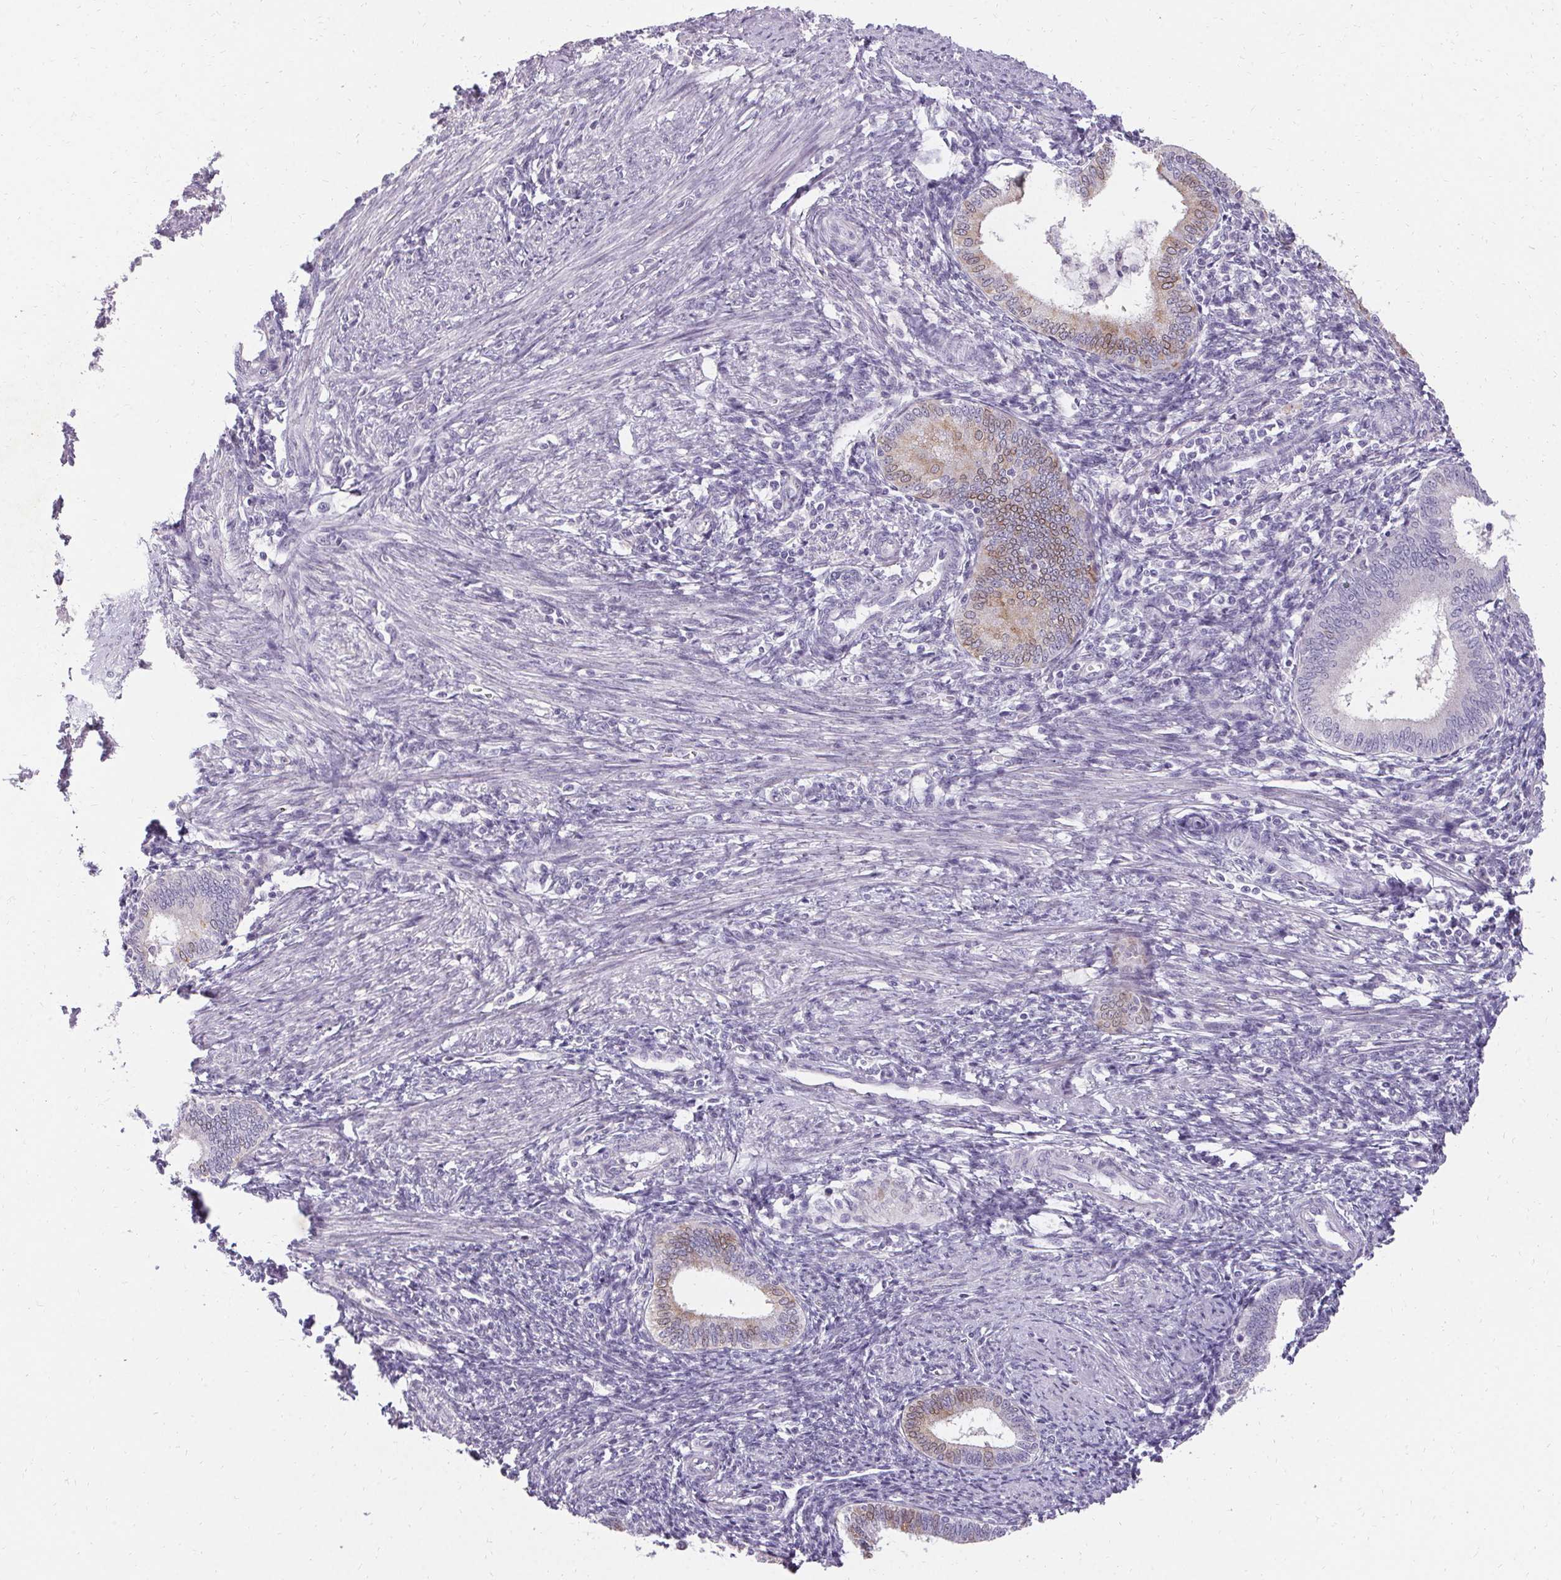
{"staining": {"intensity": "negative", "quantity": "none", "location": "none"}, "tissue": "endometrium", "cell_type": "Cells in endometrial stroma", "image_type": "normal", "snomed": [{"axis": "morphology", "description": "Normal tissue, NOS"}, {"axis": "topography", "description": "Endometrium"}], "caption": "DAB (3,3'-diaminobenzidine) immunohistochemical staining of normal human endometrium shows no significant expression in cells in endometrial stroma.", "gene": "HSD17B3", "patient": {"sex": "female", "age": 41}}